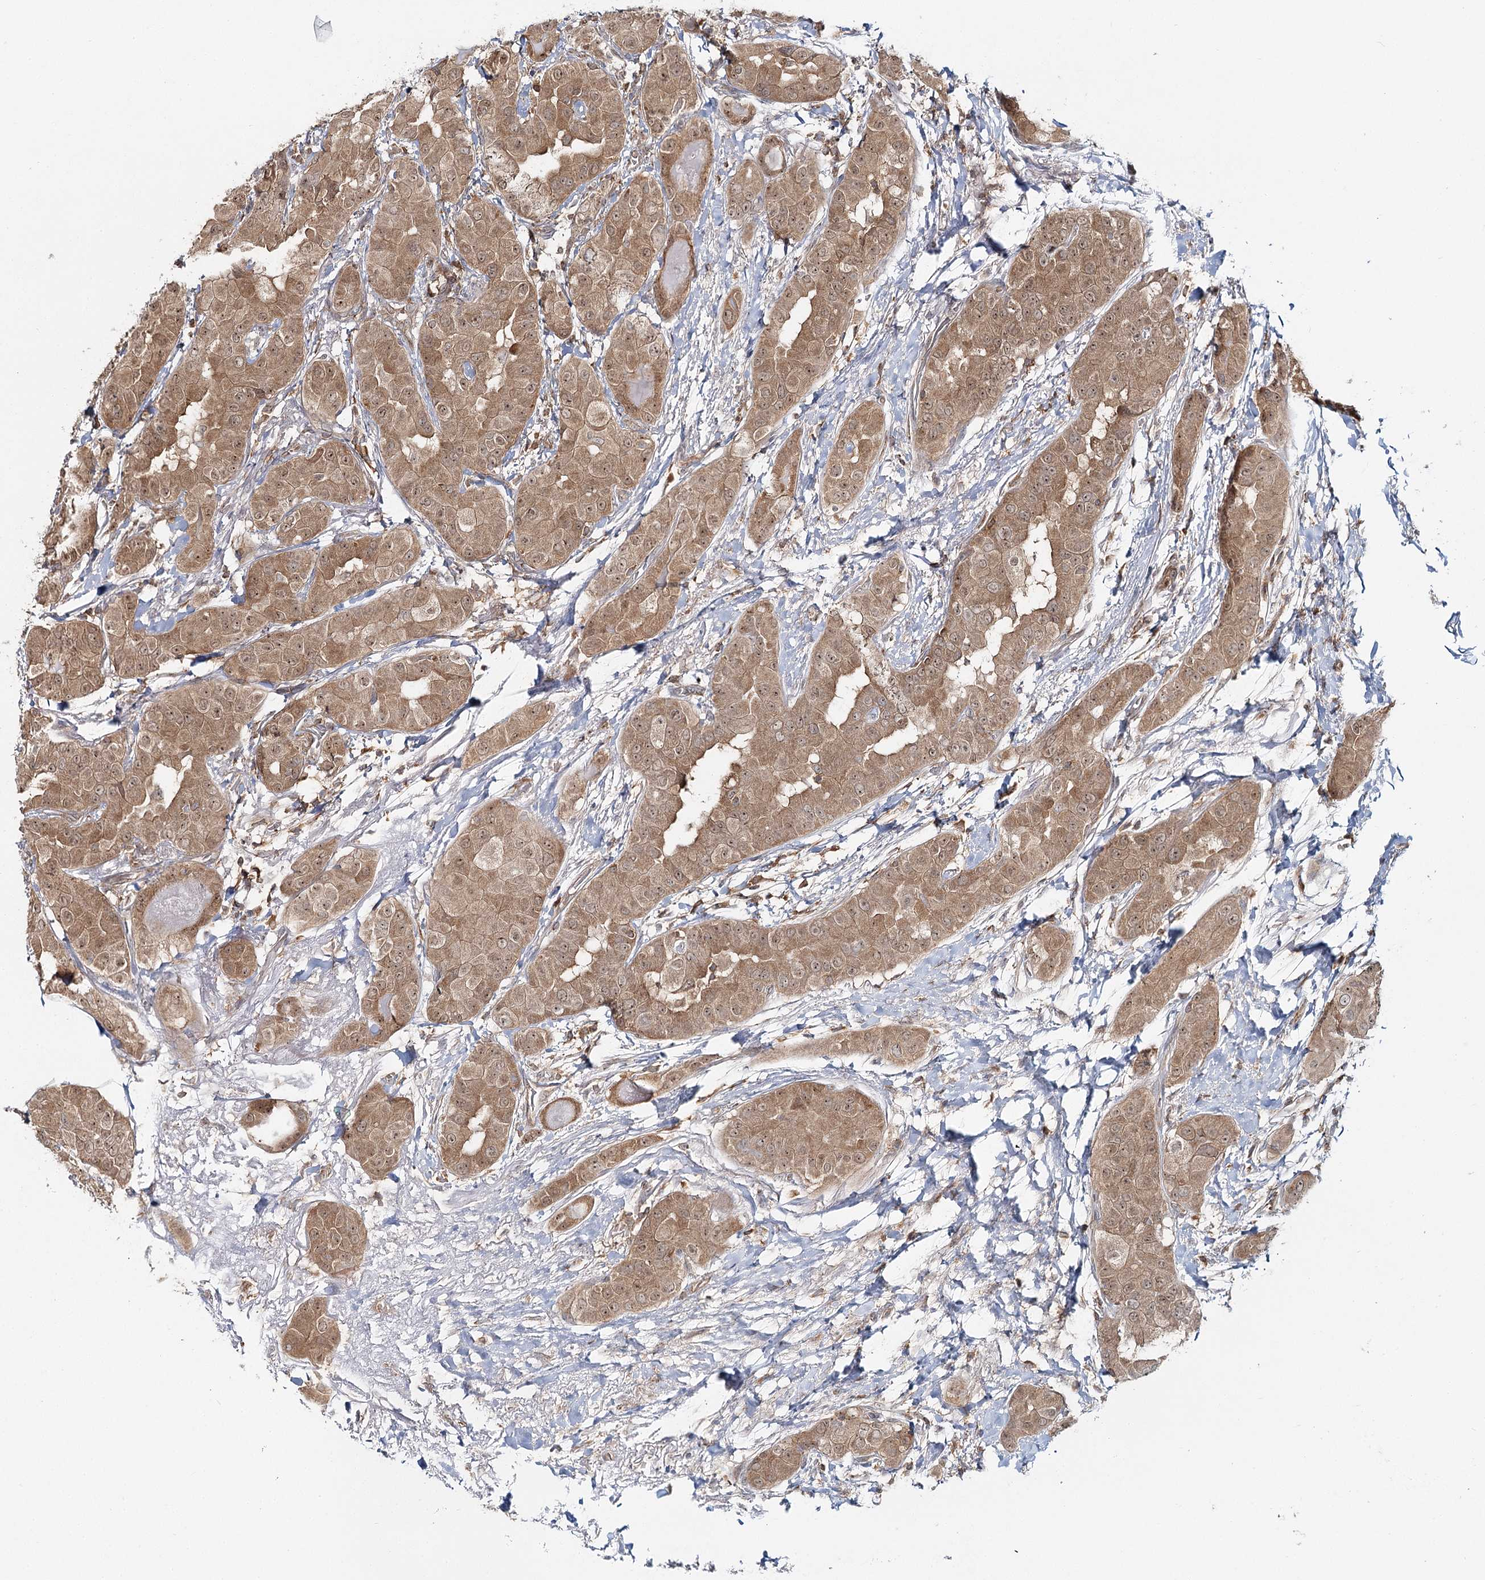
{"staining": {"intensity": "moderate", "quantity": ">75%", "location": "cytoplasmic/membranous"}, "tissue": "thyroid cancer", "cell_type": "Tumor cells", "image_type": "cancer", "snomed": [{"axis": "morphology", "description": "Papillary adenocarcinoma, NOS"}, {"axis": "topography", "description": "Thyroid gland"}], "caption": "Thyroid cancer was stained to show a protein in brown. There is medium levels of moderate cytoplasmic/membranous expression in about >75% of tumor cells.", "gene": "FAM120B", "patient": {"sex": "male", "age": 33}}